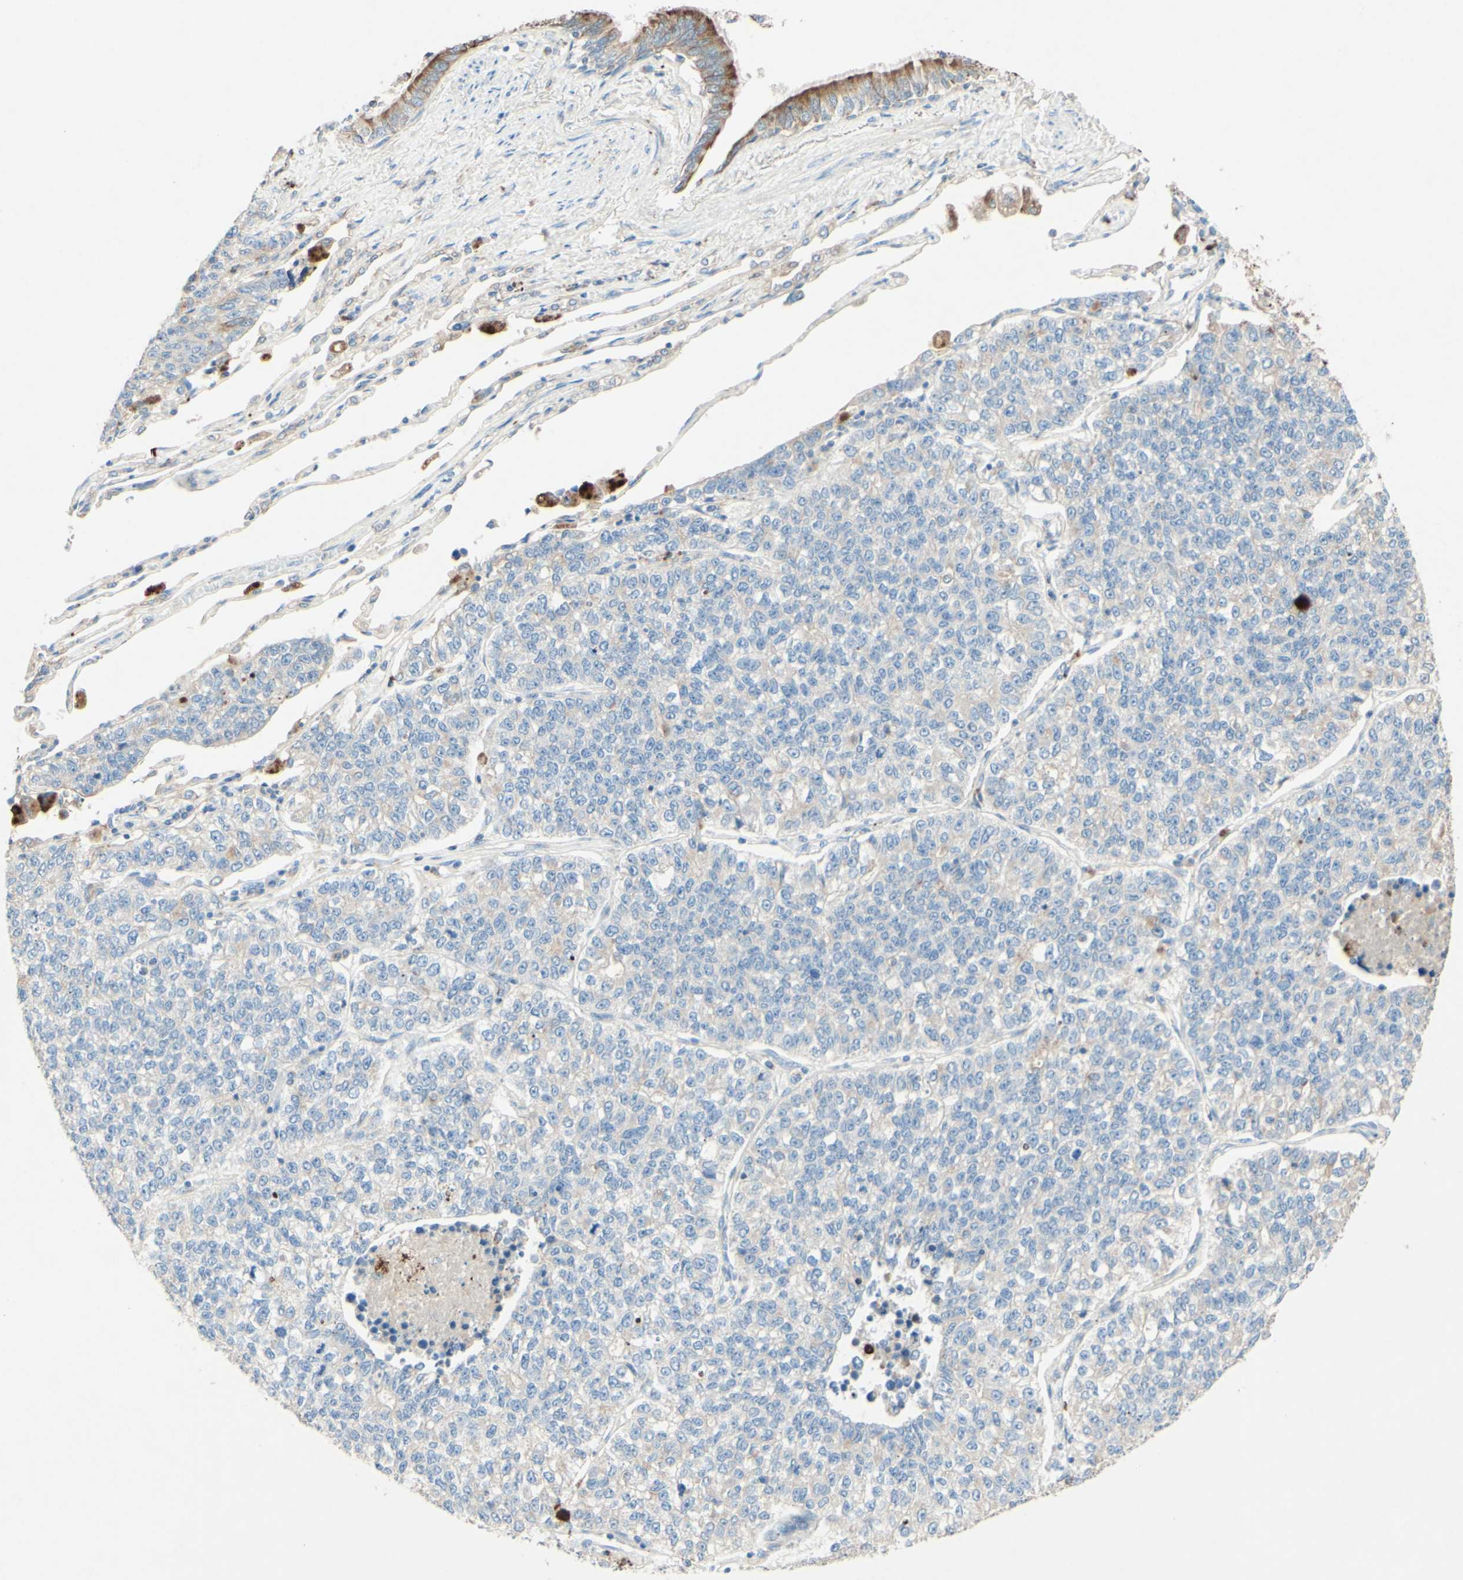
{"staining": {"intensity": "weak", "quantity": "25%-75%", "location": "cytoplasmic/membranous"}, "tissue": "lung cancer", "cell_type": "Tumor cells", "image_type": "cancer", "snomed": [{"axis": "morphology", "description": "Adenocarcinoma, NOS"}, {"axis": "topography", "description": "Lung"}], "caption": "Tumor cells exhibit low levels of weak cytoplasmic/membranous expression in about 25%-75% of cells in human lung cancer (adenocarcinoma). The staining was performed using DAB (3,3'-diaminobenzidine), with brown indicating positive protein expression. Nuclei are stained blue with hematoxylin.", "gene": "MTM1", "patient": {"sex": "male", "age": 49}}